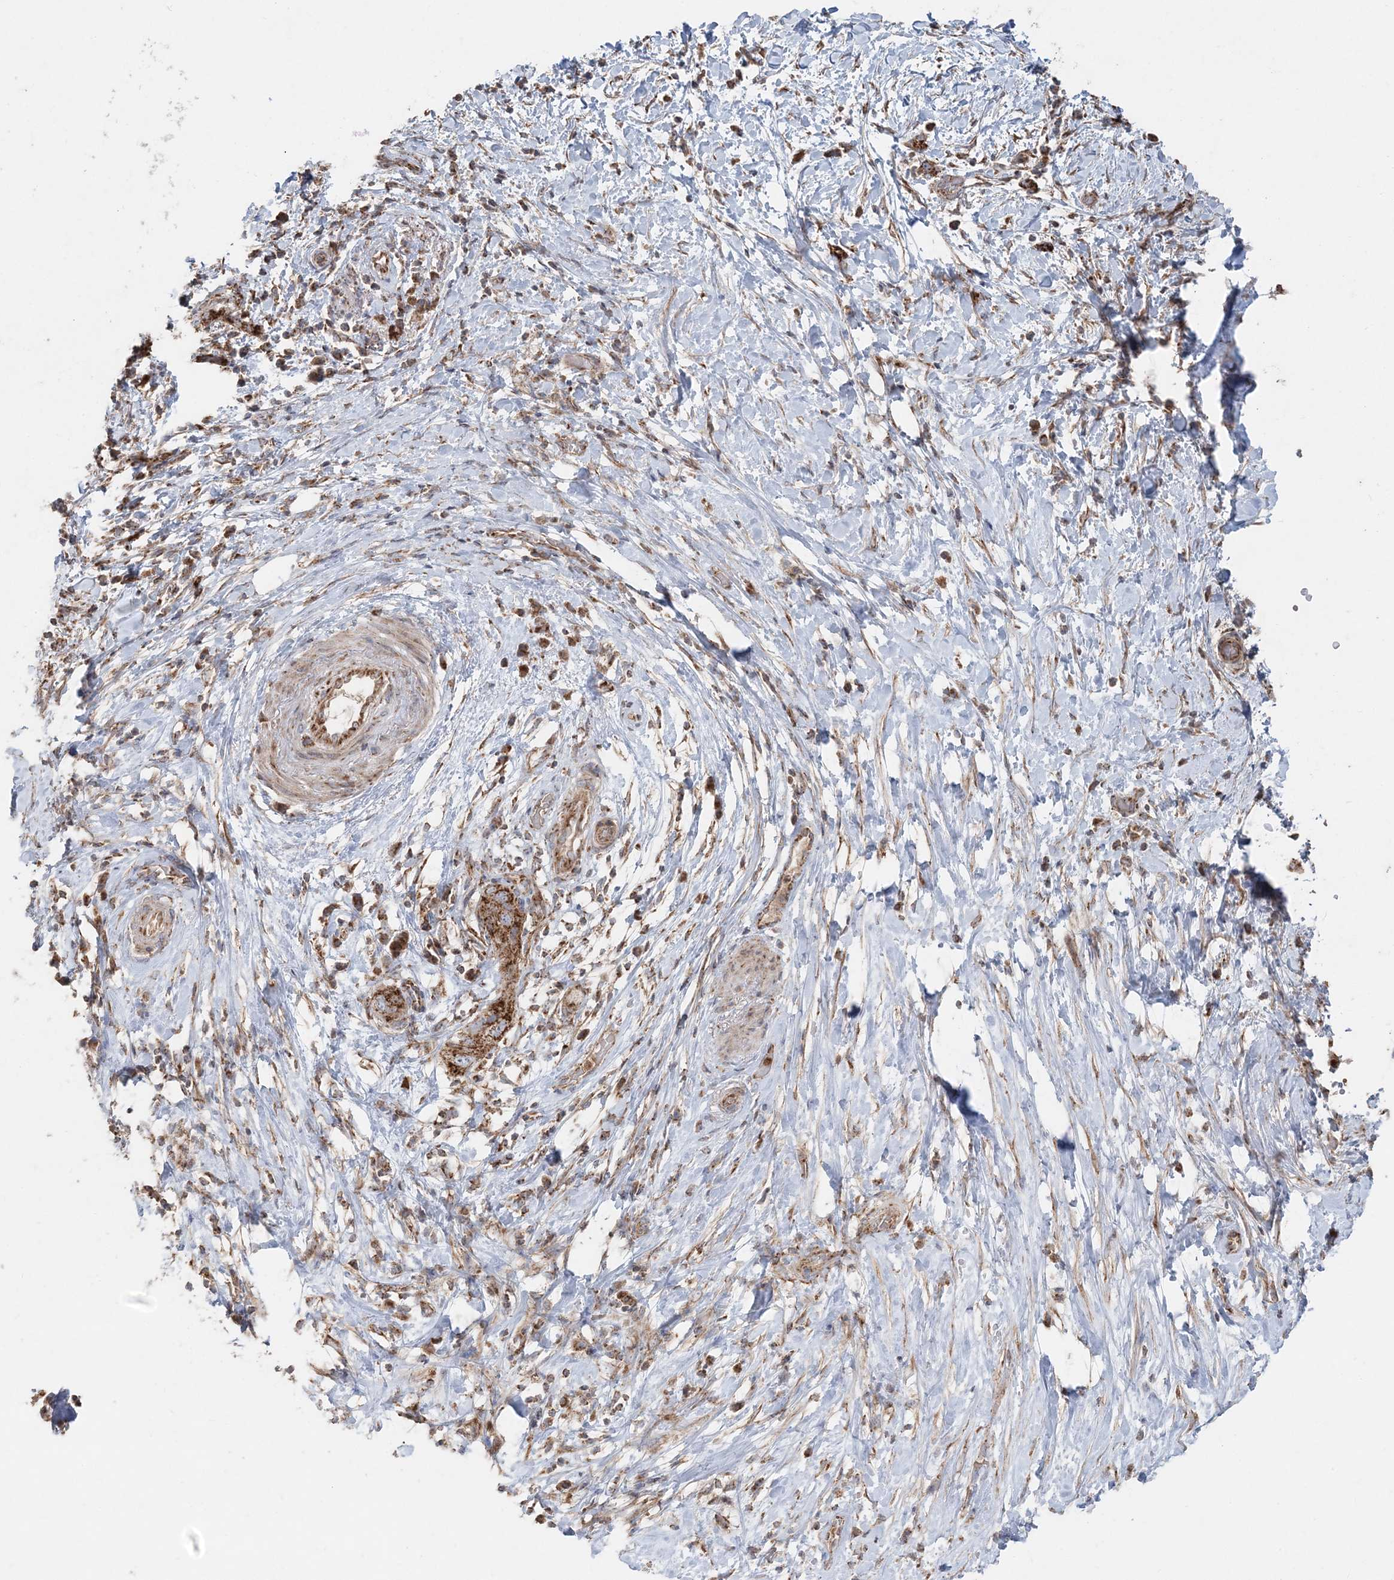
{"staining": {"intensity": "moderate", "quantity": ">75%", "location": "cytoplasmic/membranous"}, "tissue": "pancreatic cancer", "cell_type": "Tumor cells", "image_type": "cancer", "snomed": [{"axis": "morphology", "description": "Adenocarcinoma, NOS"}, {"axis": "topography", "description": "Pancreas"}], "caption": "Immunohistochemistry histopathology image of neoplastic tissue: pancreatic cancer stained using immunohistochemistry demonstrates medium levels of moderate protein expression localized specifically in the cytoplasmic/membranous of tumor cells, appearing as a cytoplasmic/membranous brown color.", "gene": "LRPPRC", "patient": {"sex": "female", "age": 73}}